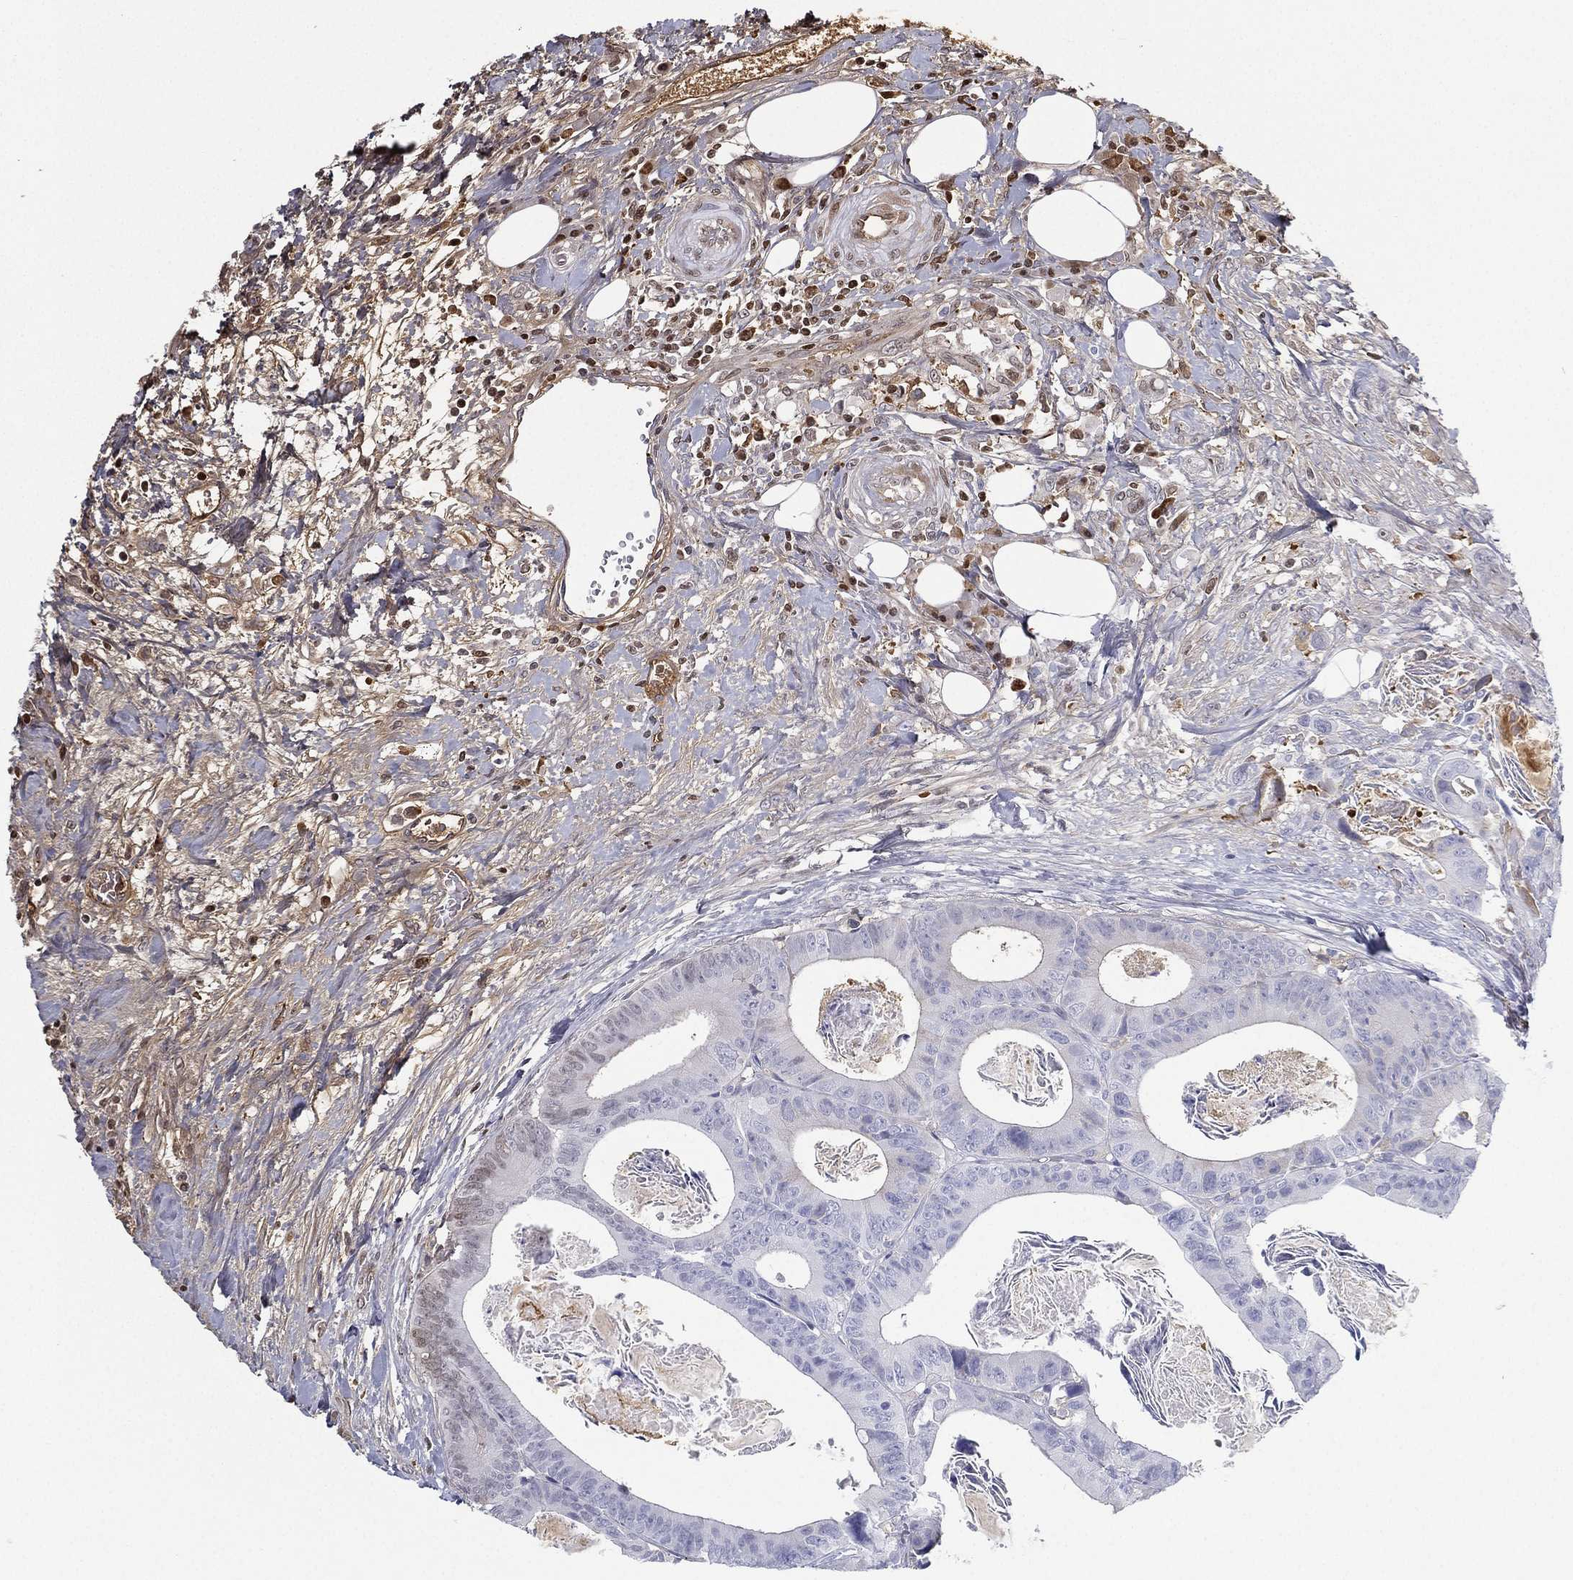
{"staining": {"intensity": "negative", "quantity": "none", "location": "none"}, "tissue": "colorectal cancer", "cell_type": "Tumor cells", "image_type": "cancer", "snomed": [{"axis": "morphology", "description": "Adenocarcinoma, NOS"}, {"axis": "topography", "description": "Rectum"}], "caption": "Tumor cells show no significant protein expression in adenocarcinoma (colorectal).", "gene": "IFNB1", "patient": {"sex": "male", "age": 64}}